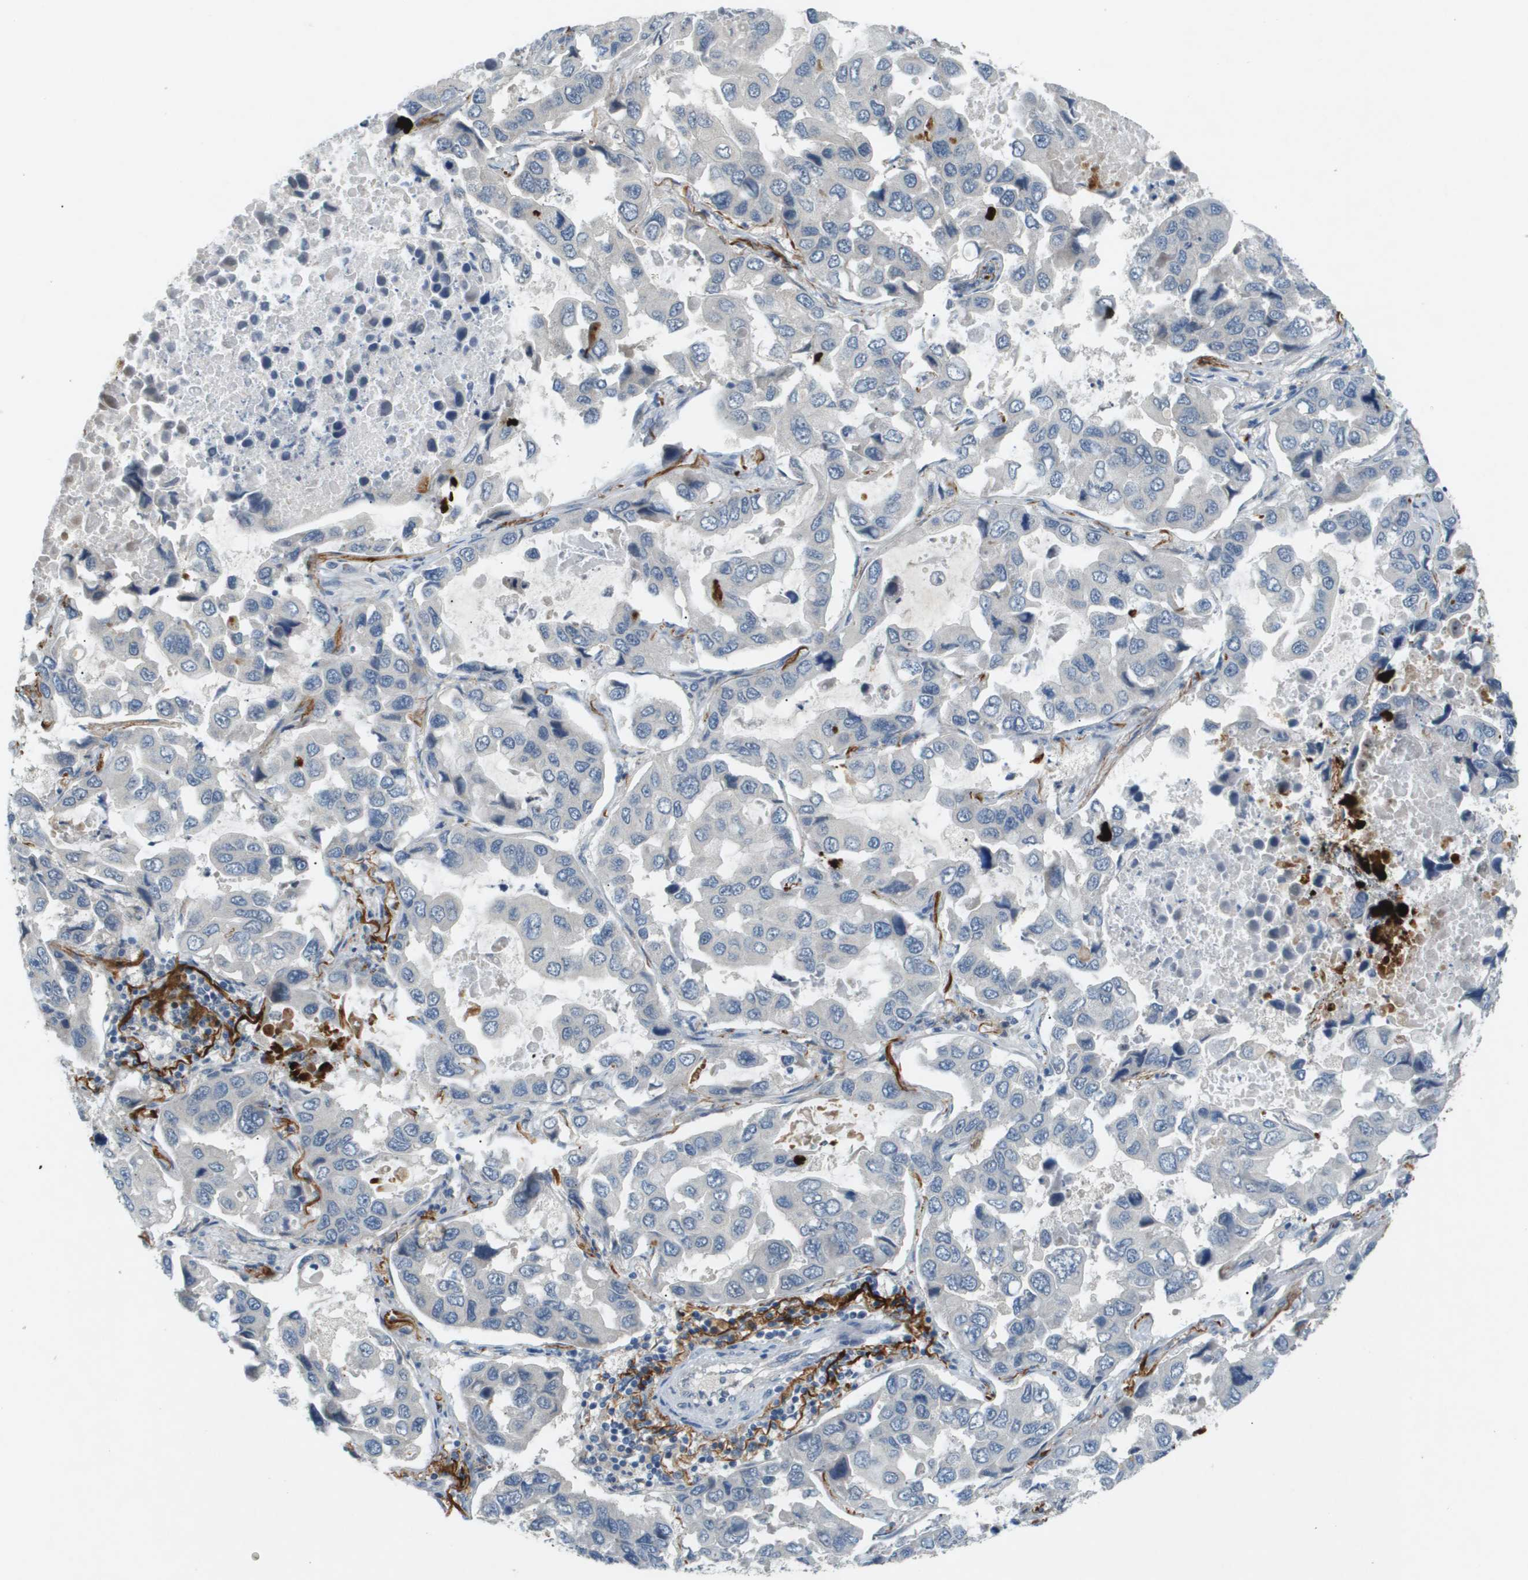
{"staining": {"intensity": "negative", "quantity": "none", "location": "none"}, "tissue": "lung cancer", "cell_type": "Tumor cells", "image_type": "cancer", "snomed": [{"axis": "morphology", "description": "Adenocarcinoma, NOS"}, {"axis": "topography", "description": "Lung"}], "caption": "Human adenocarcinoma (lung) stained for a protein using immunohistochemistry displays no staining in tumor cells.", "gene": "VTN", "patient": {"sex": "male", "age": 64}}